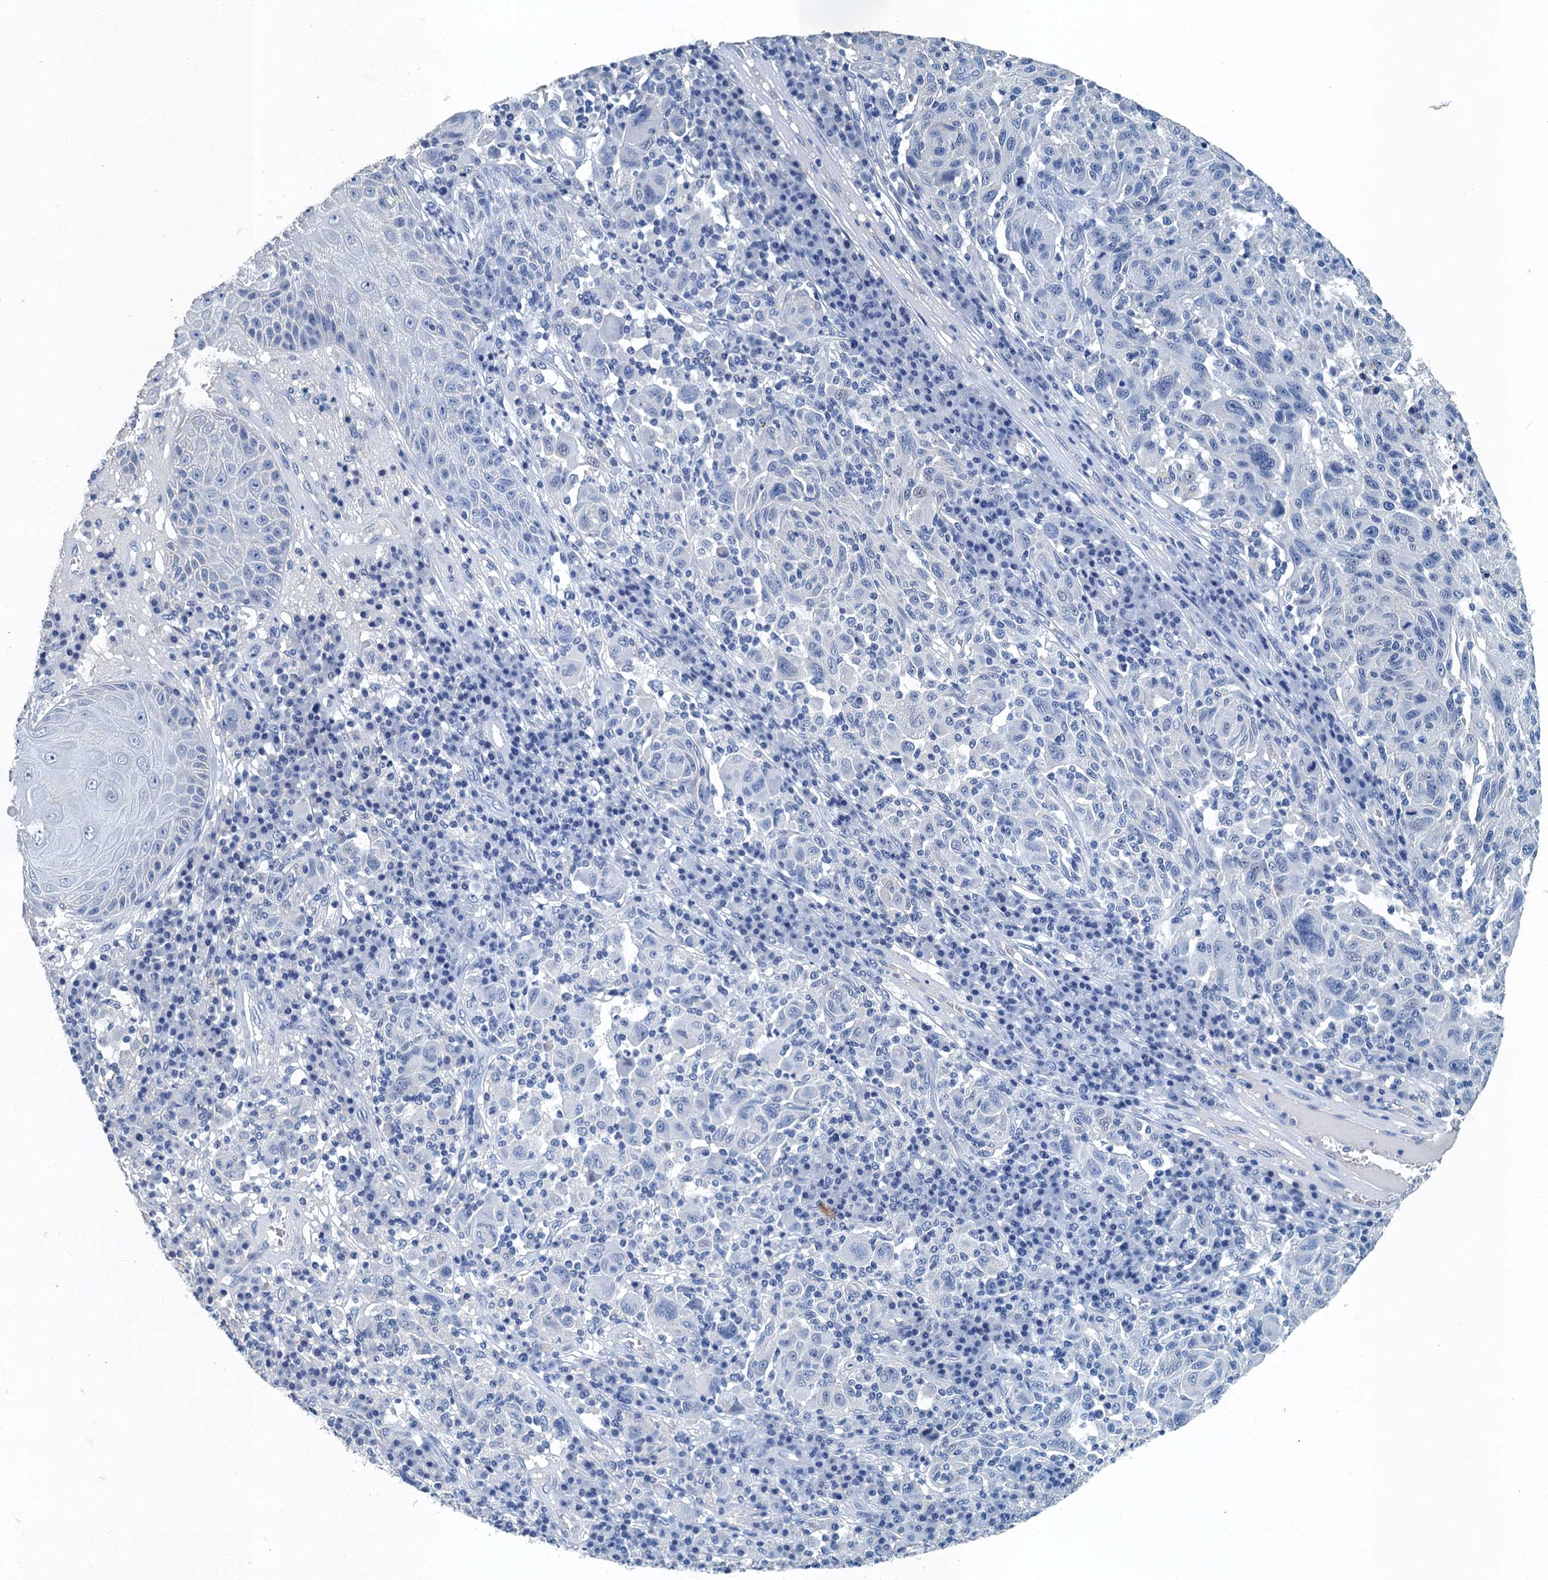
{"staining": {"intensity": "negative", "quantity": "none", "location": "none"}, "tissue": "melanoma", "cell_type": "Tumor cells", "image_type": "cancer", "snomed": [{"axis": "morphology", "description": "Malignant melanoma, NOS"}, {"axis": "topography", "description": "Skin"}], "caption": "Histopathology image shows no protein positivity in tumor cells of malignant melanoma tissue. (Stains: DAB immunohistochemistry with hematoxylin counter stain, Microscopy: brightfield microscopy at high magnification).", "gene": "GADL1", "patient": {"sex": "male", "age": 53}}